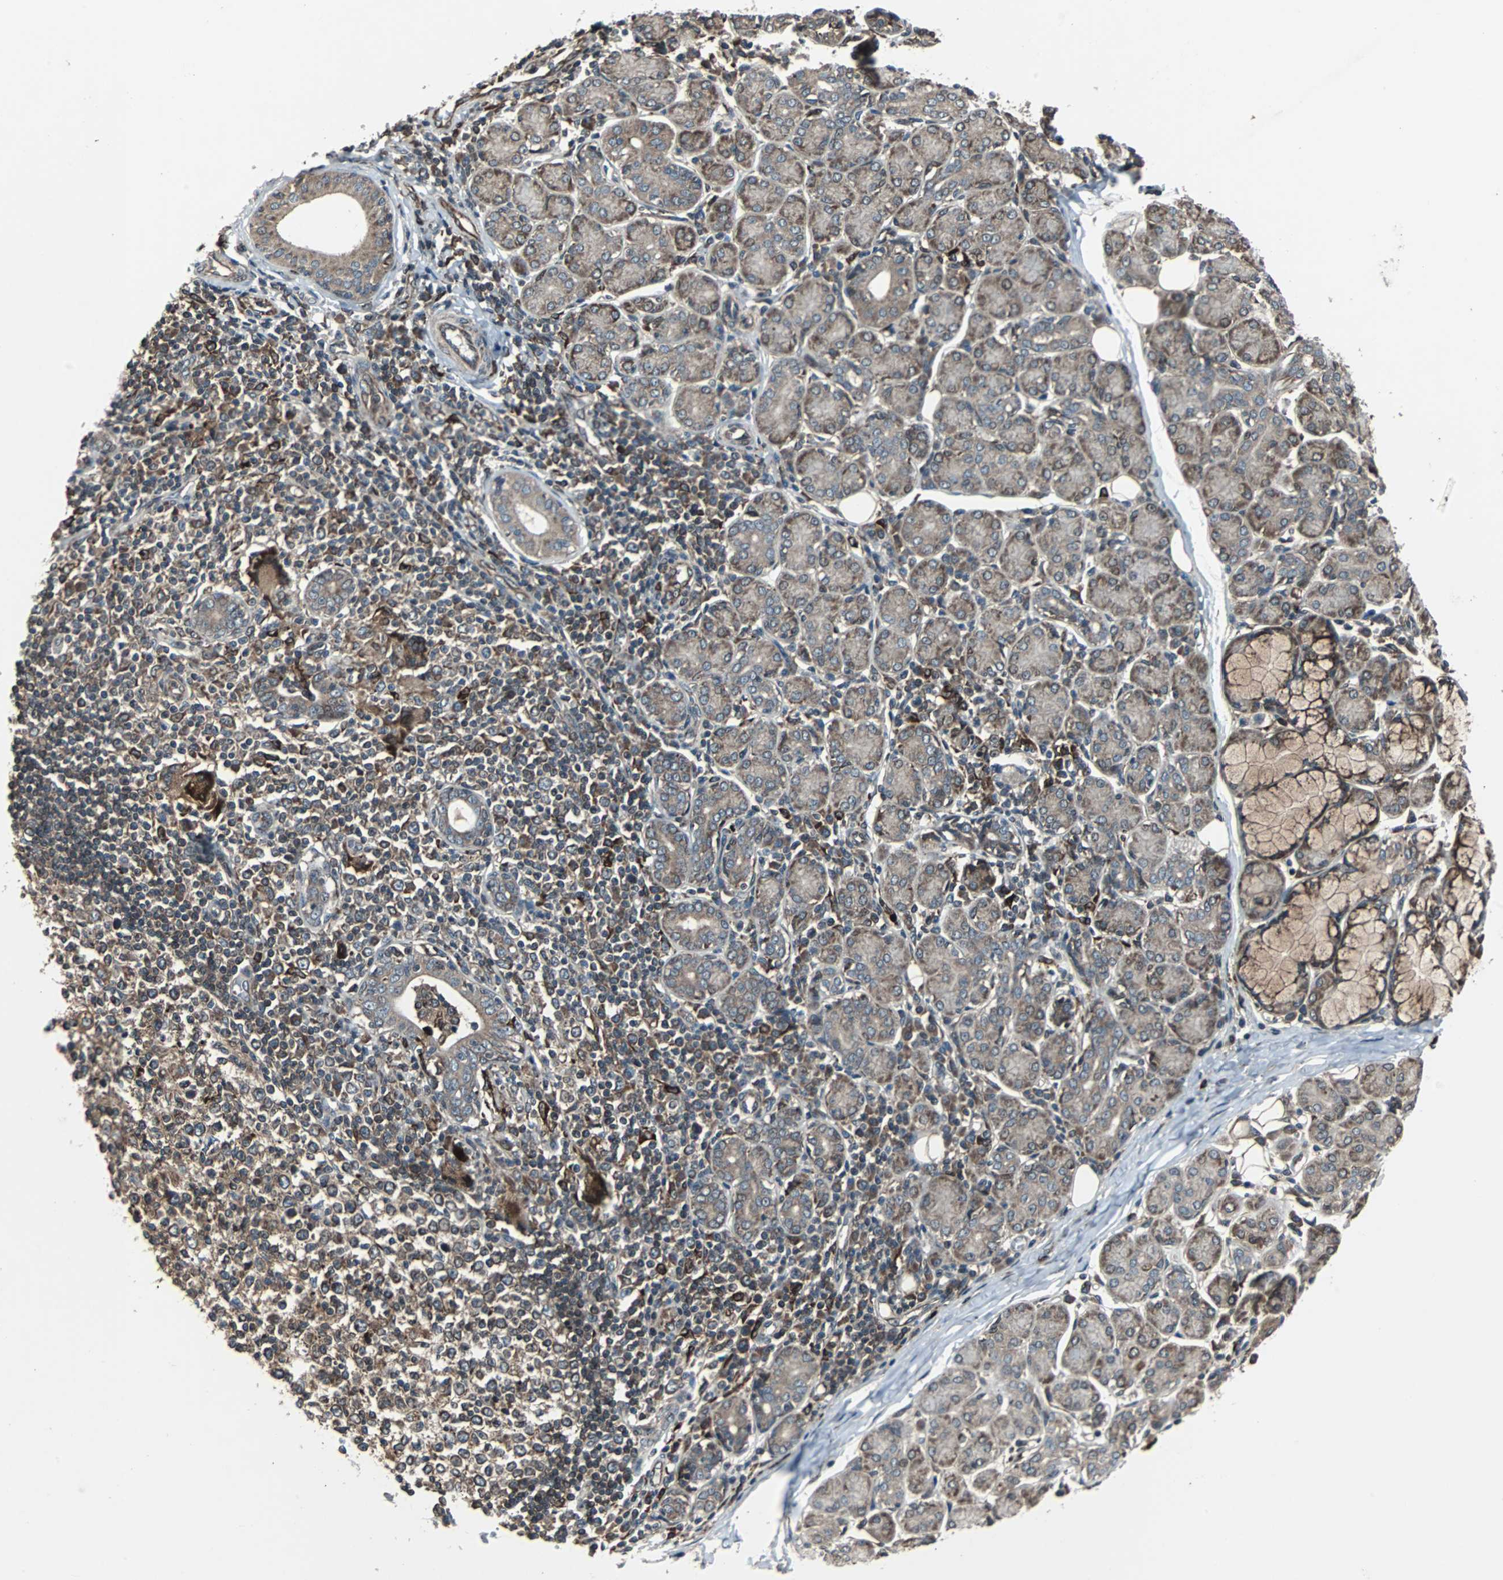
{"staining": {"intensity": "moderate", "quantity": ">75%", "location": "cytoplasmic/membranous"}, "tissue": "salivary gland", "cell_type": "Glandular cells", "image_type": "normal", "snomed": [{"axis": "morphology", "description": "Normal tissue, NOS"}, {"axis": "morphology", "description": "Inflammation, NOS"}, {"axis": "topography", "description": "Lymph node"}, {"axis": "topography", "description": "Salivary gland"}], "caption": "About >75% of glandular cells in unremarkable human salivary gland display moderate cytoplasmic/membranous protein staining as visualized by brown immunohistochemical staining.", "gene": "RAB7A", "patient": {"sex": "male", "age": 3}}